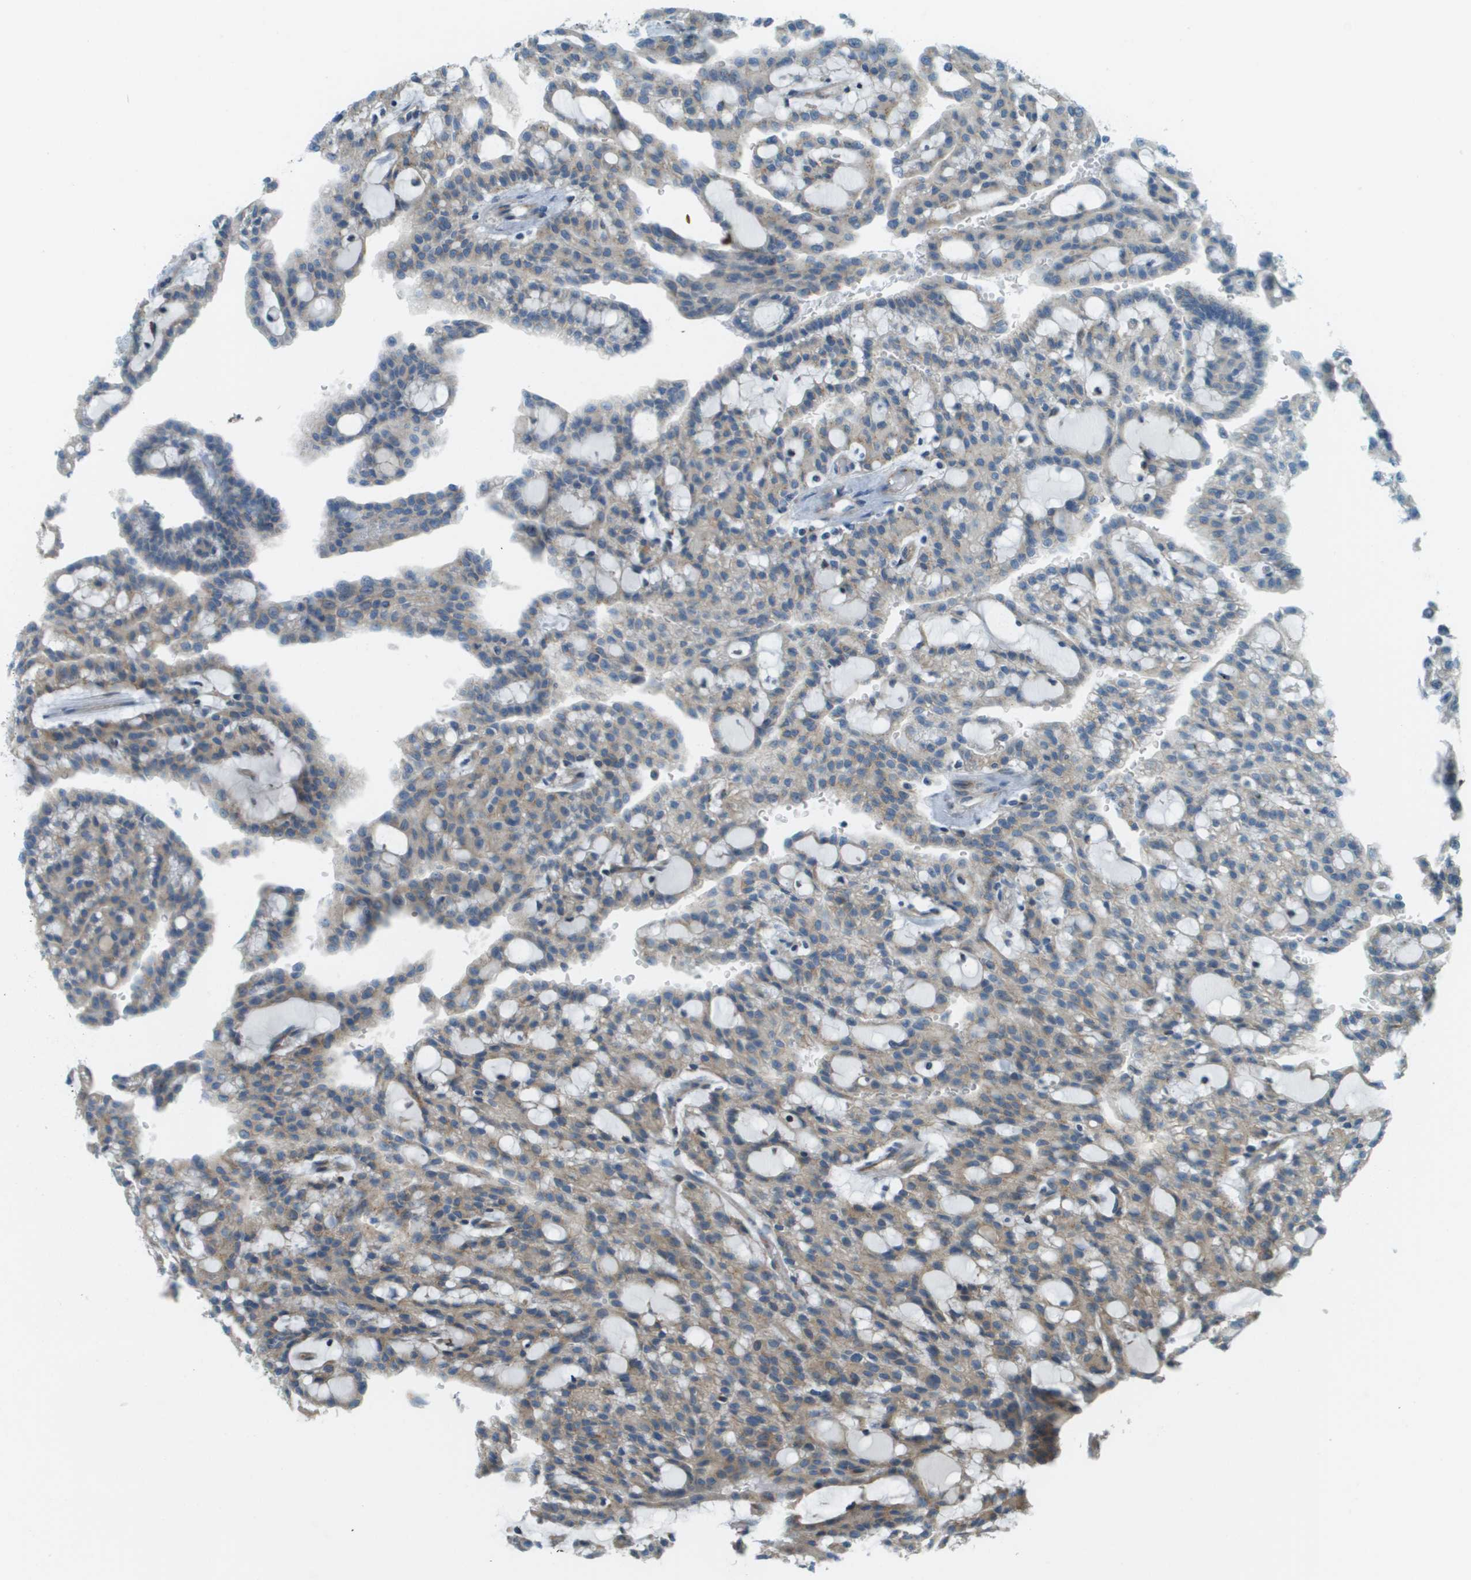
{"staining": {"intensity": "weak", "quantity": ">75%", "location": "cytoplasmic/membranous"}, "tissue": "renal cancer", "cell_type": "Tumor cells", "image_type": "cancer", "snomed": [{"axis": "morphology", "description": "Adenocarcinoma, NOS"}, {"axis": "topography", "description": "Kidney"}], "caption": "A low amount of weak cytoplasmic/membranous staining is identified in about >75% of tumor cells in renal adenocarcinoma tissue.", "gene": "ACBD3", "patient": {"sex": "male", "age": 63}}